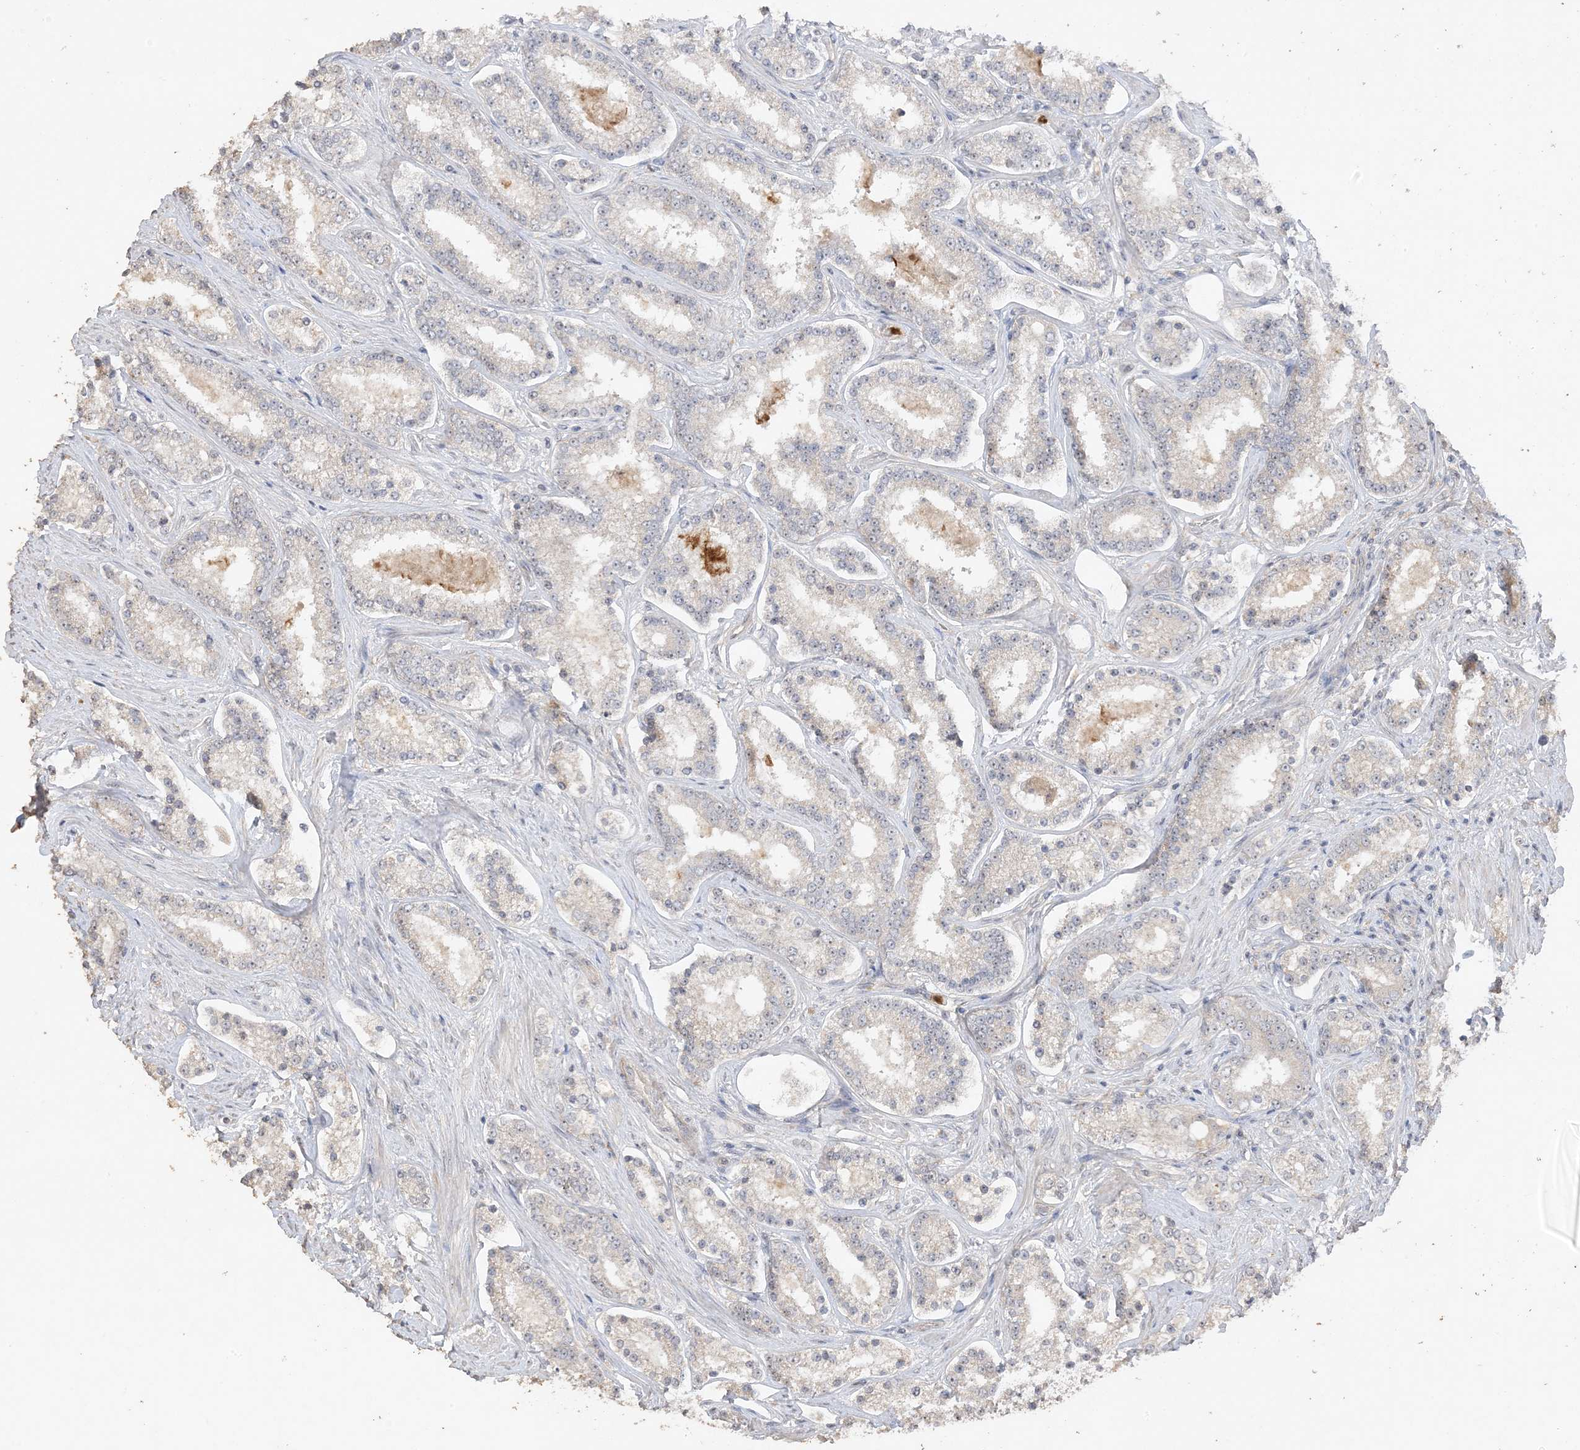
{"staining": {"intensity": "negative", "quantity": "none", "location": "none"}, "tissue": "prostate cancer", "cell_type": "Tumor cells", "image_type": "cancer", "snomed": [{"axis": "morphology", "description": "Normal tissue, NOS"}, {"axis": "morphology", "description": "Adenocarcinoma, High grade"}, {"axis": "topography", "description": "Prostate"}], "caption": "The image reveals no staining of tumor cells in prostate high-grade adenocarcinoma.", "gene": "DDX18", "patient": {"sex": "male", "age": 83}}